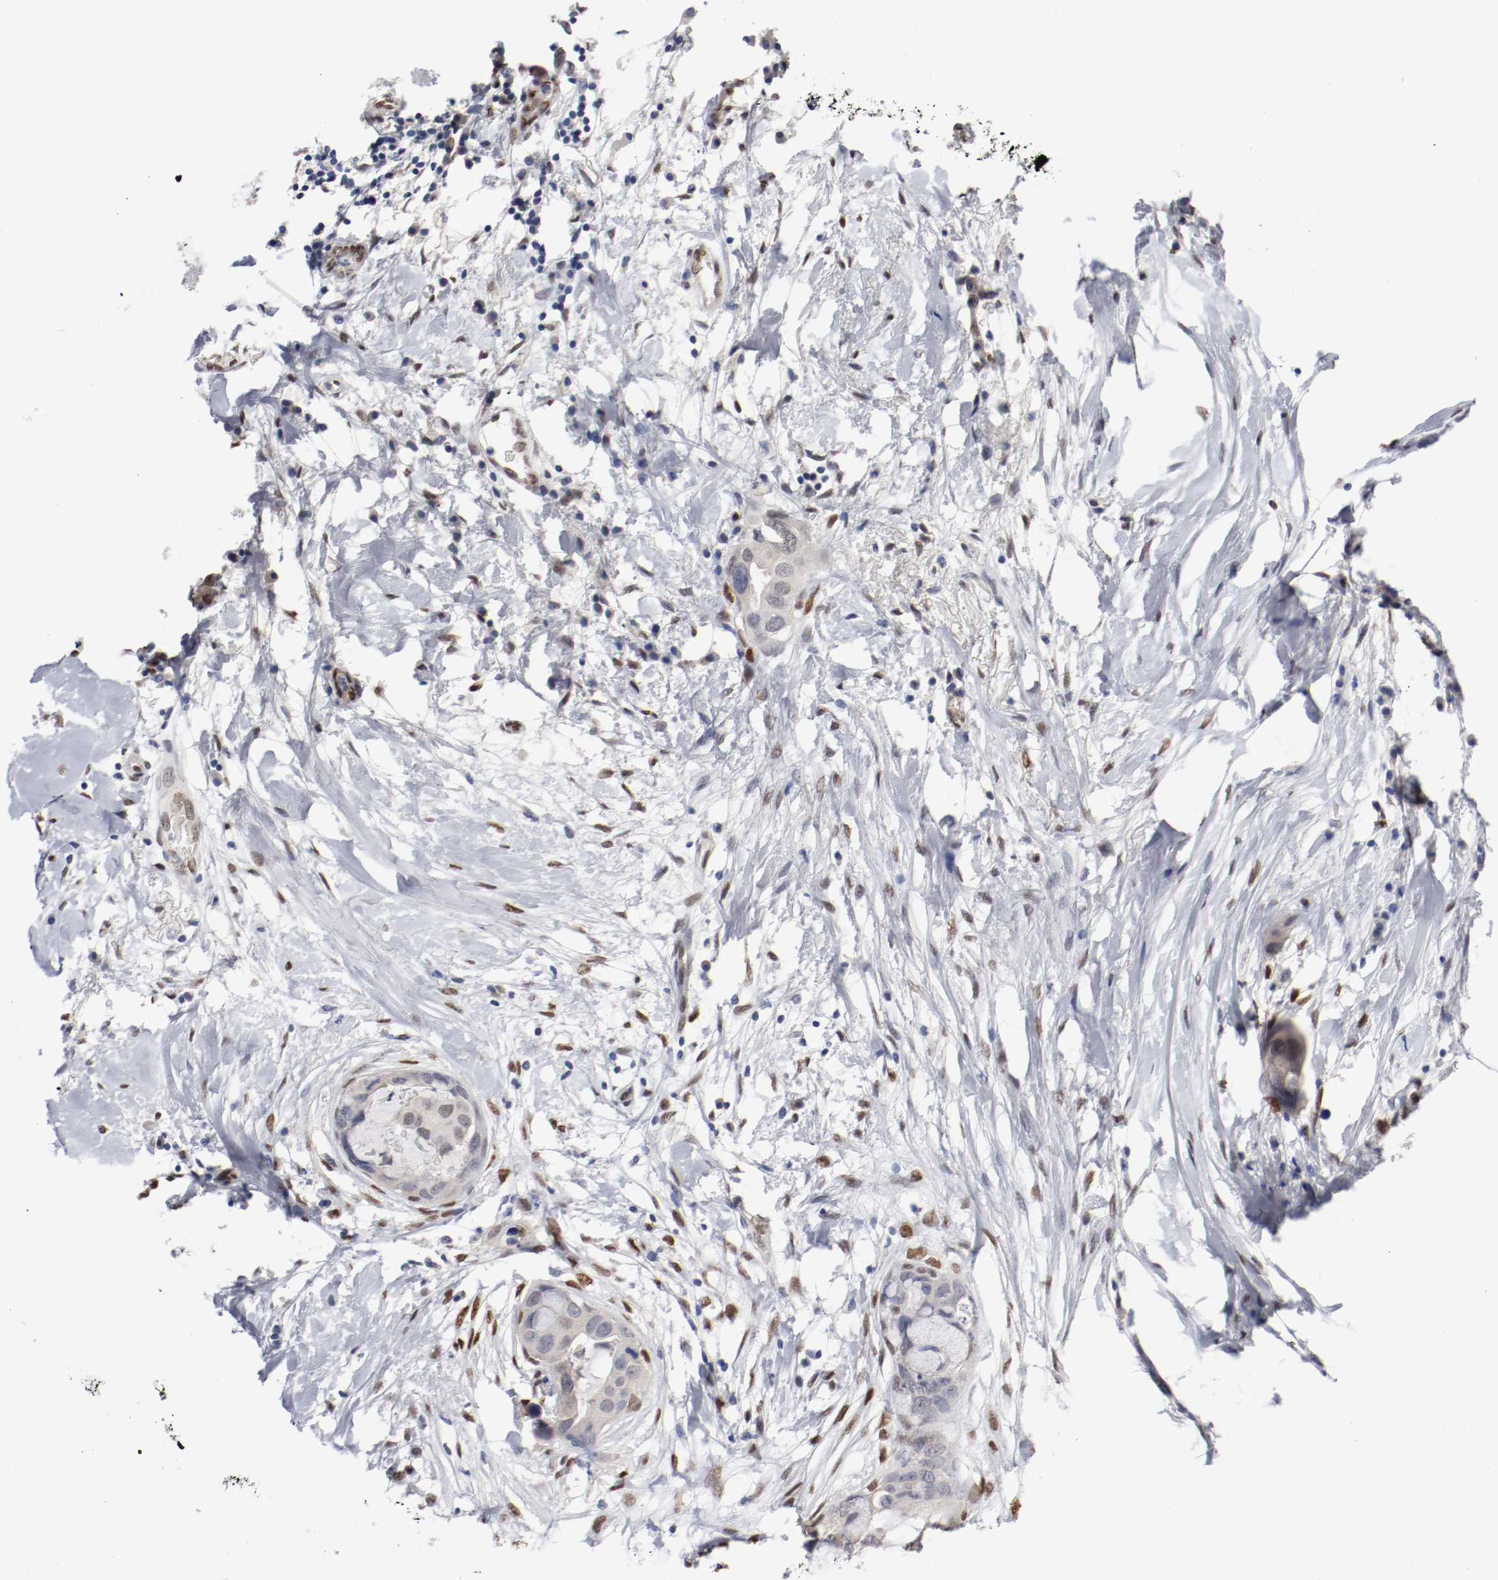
{"staining": {"intensity": "weak", "quantity": "<25%", "location": "cytoplasmic/membranous,nuclear"}, "tissue": "breast cancer", "cell_type": "Tumor cells", "image_type": "cancer", "snomed": [{"axis": "morphology", "description": "Duct carcinoma"}, {"axis": "topography", "description": "Breast"}], "caption": "IHC of breast cancer displays no expression in tumor cells. (Brightfield microscopy of DAB IHC at high magnification).", "gene": "FOSL2", "patient": {"sex": "female", "age": 40}}